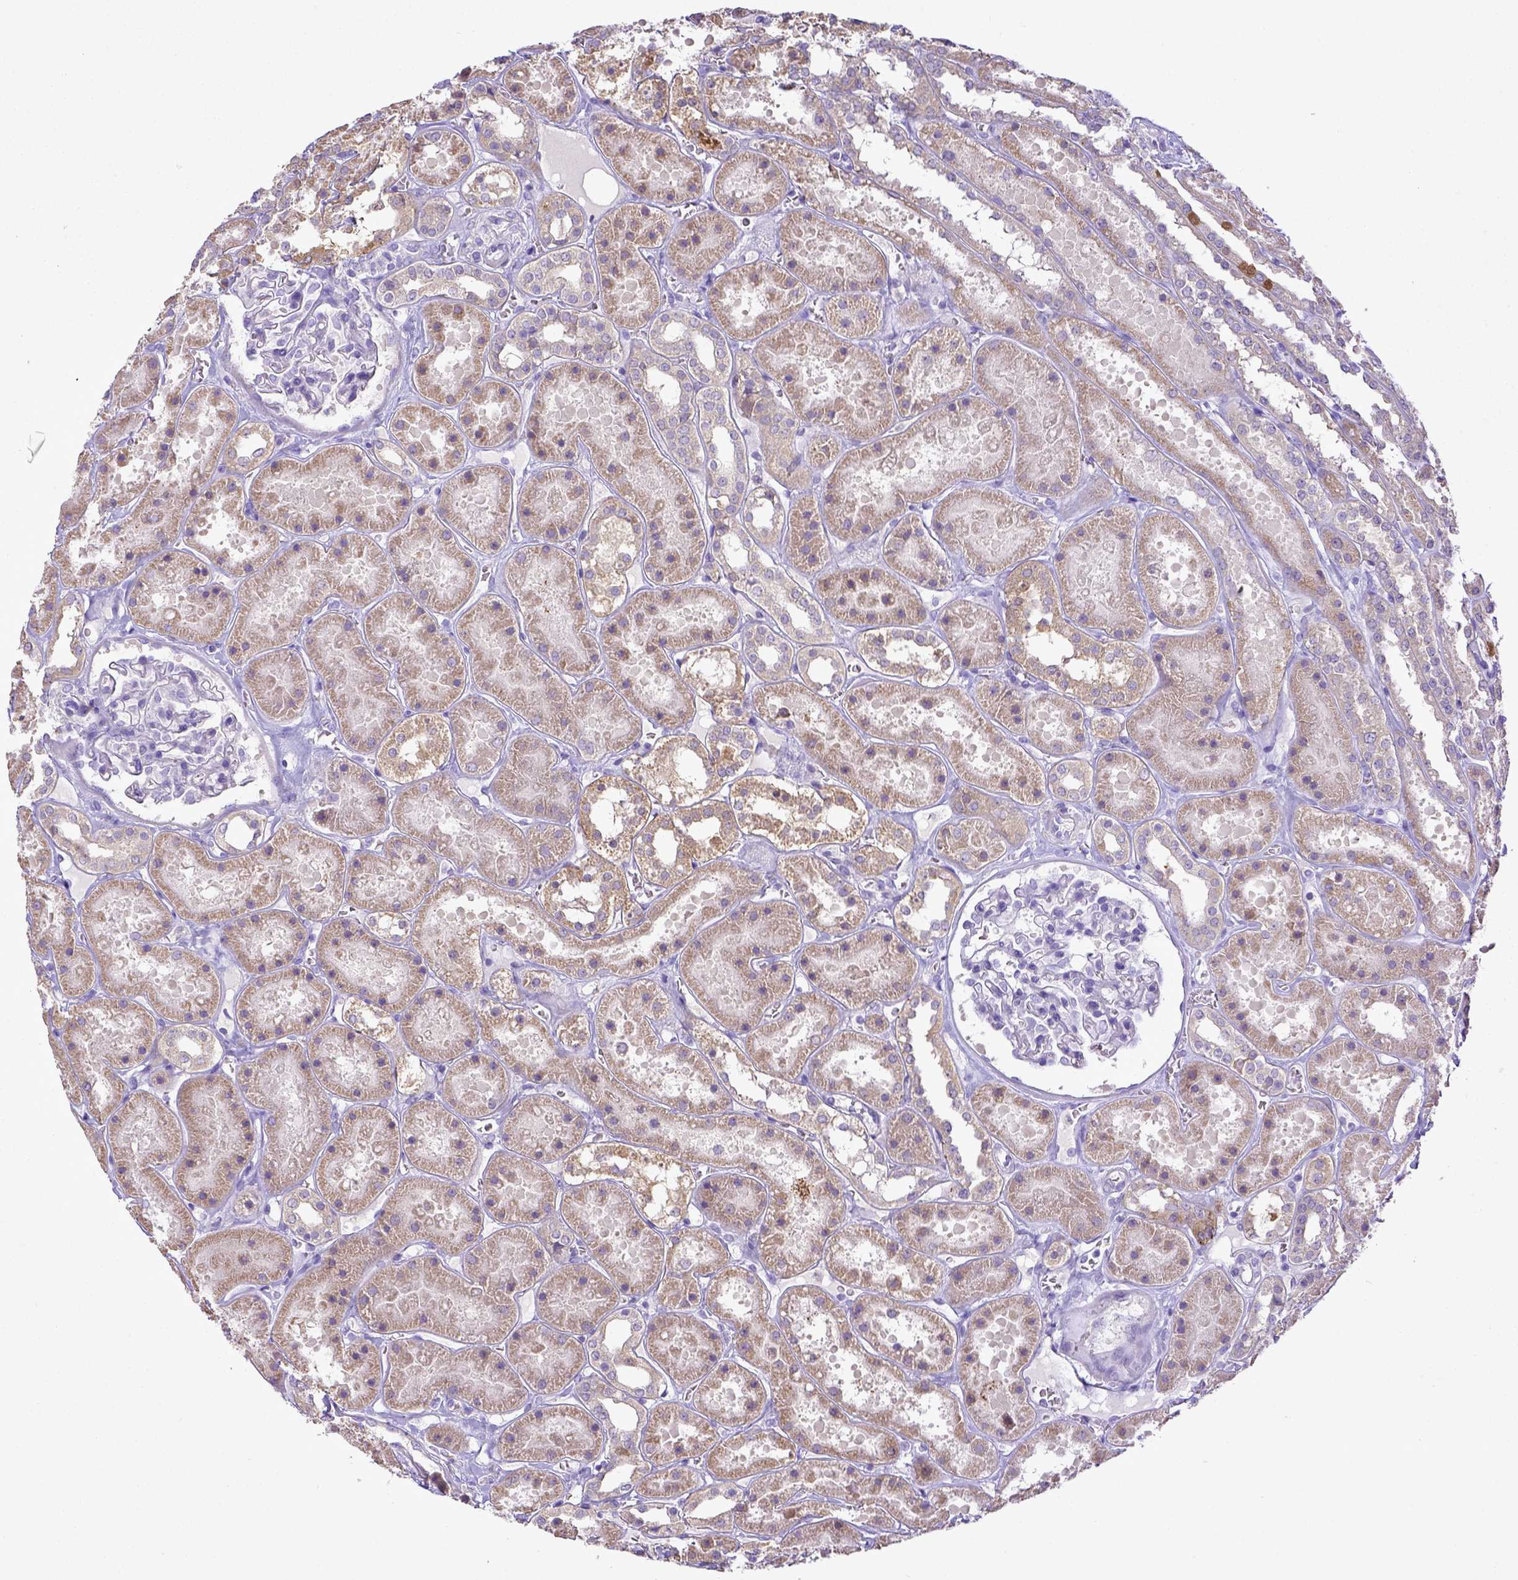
{"staining": {"intensity": "negative", "quantity": "none", "location": "none"}, "tissue": "kidney", "cell_type": "Cells in glomeruli", "image_type": "normal", "snomed": [{"axis": "morphology", "description": "Normal tissue, NOS"}, {"axis": "topography", "description": "Kidney"}], "caption": "The histopathology image exhibits no significant staining in cells in glomeruli of kidney.", "gene": "CD40", "patient": {"sex": "female", "age": 41}}